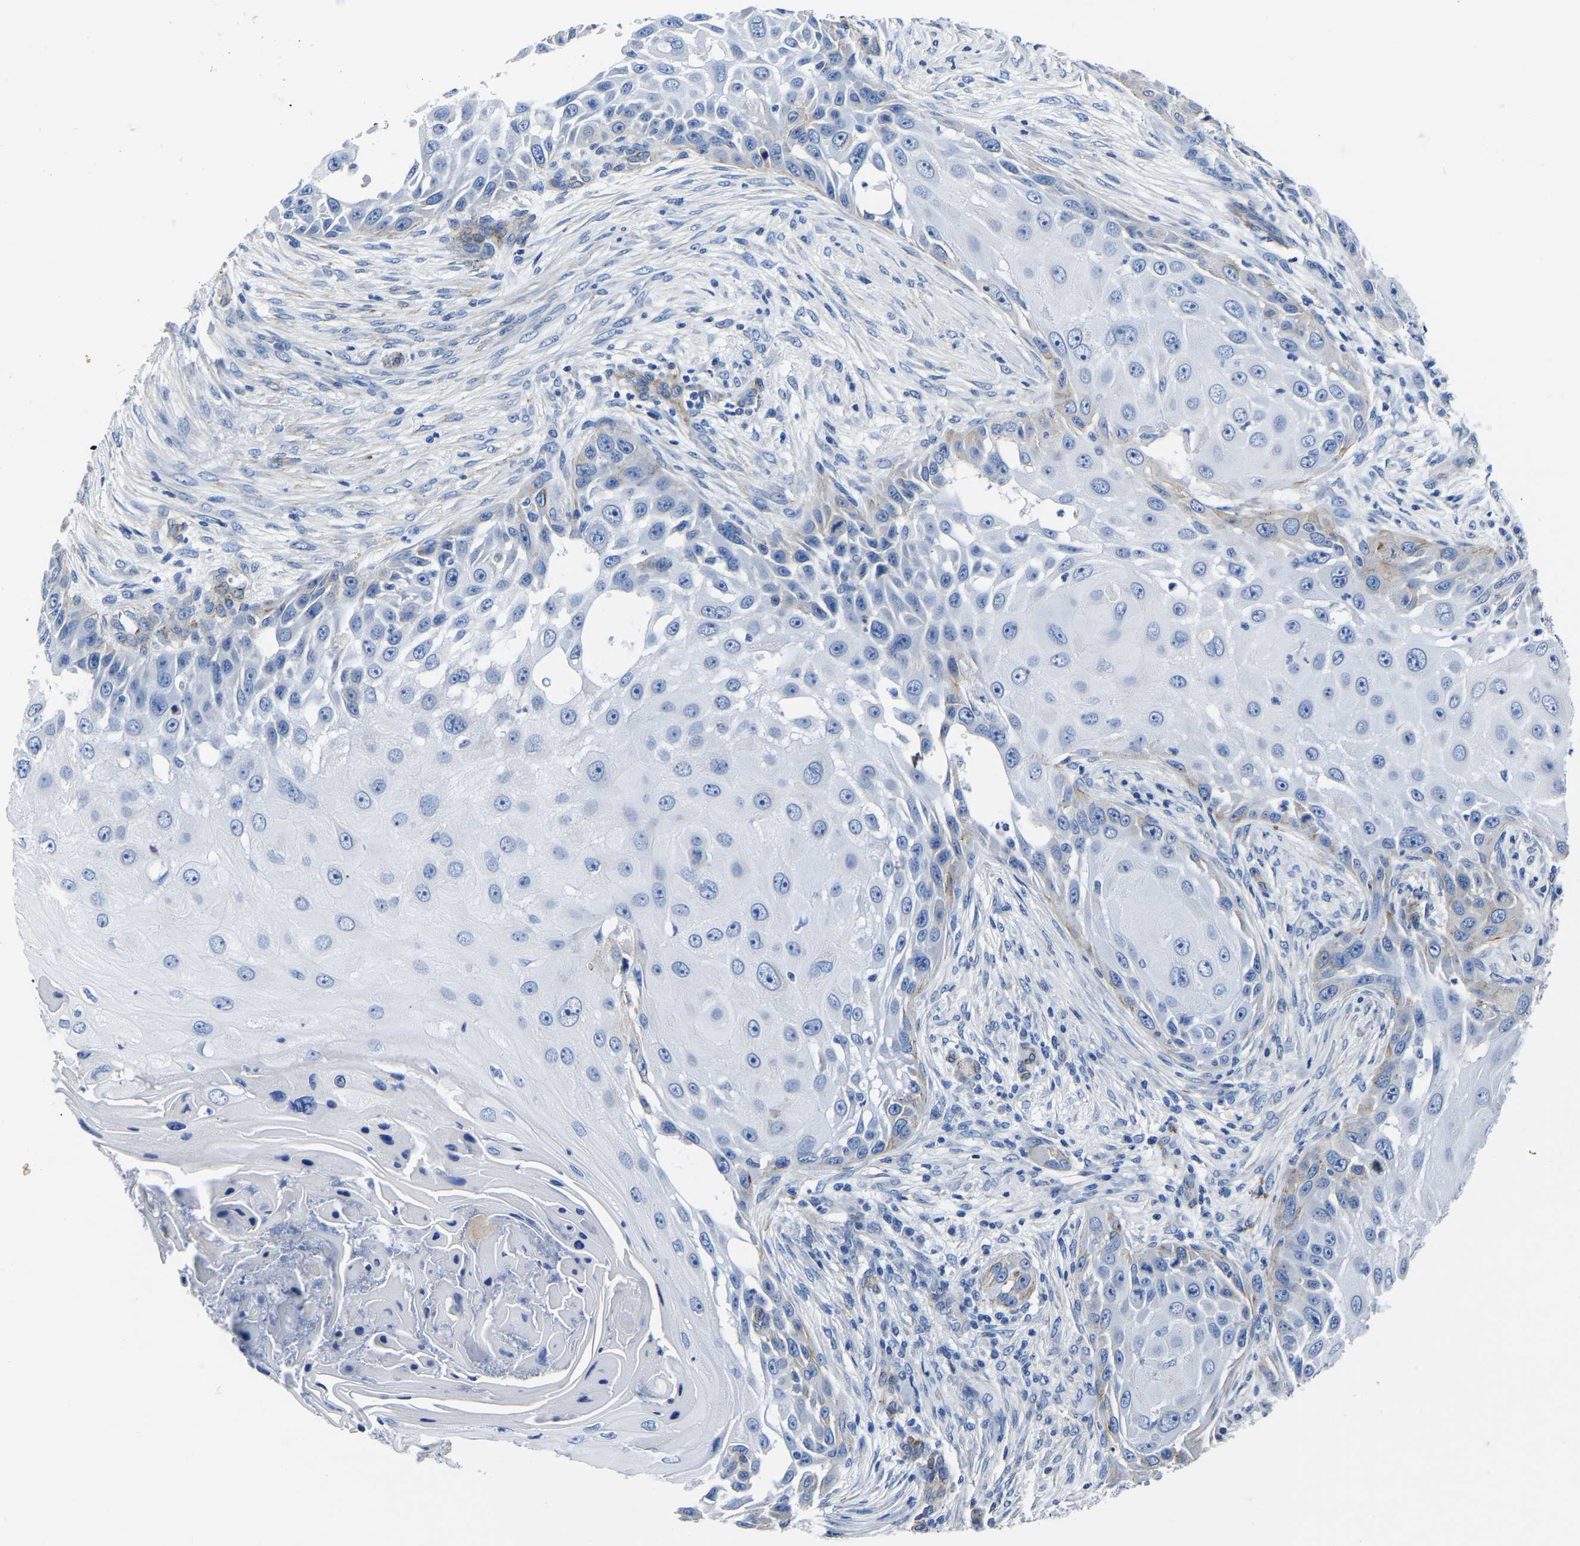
{"staining": {"intensity": "weak", "quantity": "<25%", "location": "cytoplasmic/membranous"}, "tissue": "skin cancer", "cell_type": "Tumor cells", "image_type": "cancer", "snomed": [{"axis": "morphology", "description": "Squamous cell carcinoma, NOS"}, {"axis": "topography", "description": "Skin"}], "caption": "DAB (3,3'-diaminobenzidine) immunohistochemical staining of skin squamous cell carcinoma exhibits no significant expression in tumor cells.", "gene": "SLC45A3", "patient": {"sex": "female", "age": 44}}